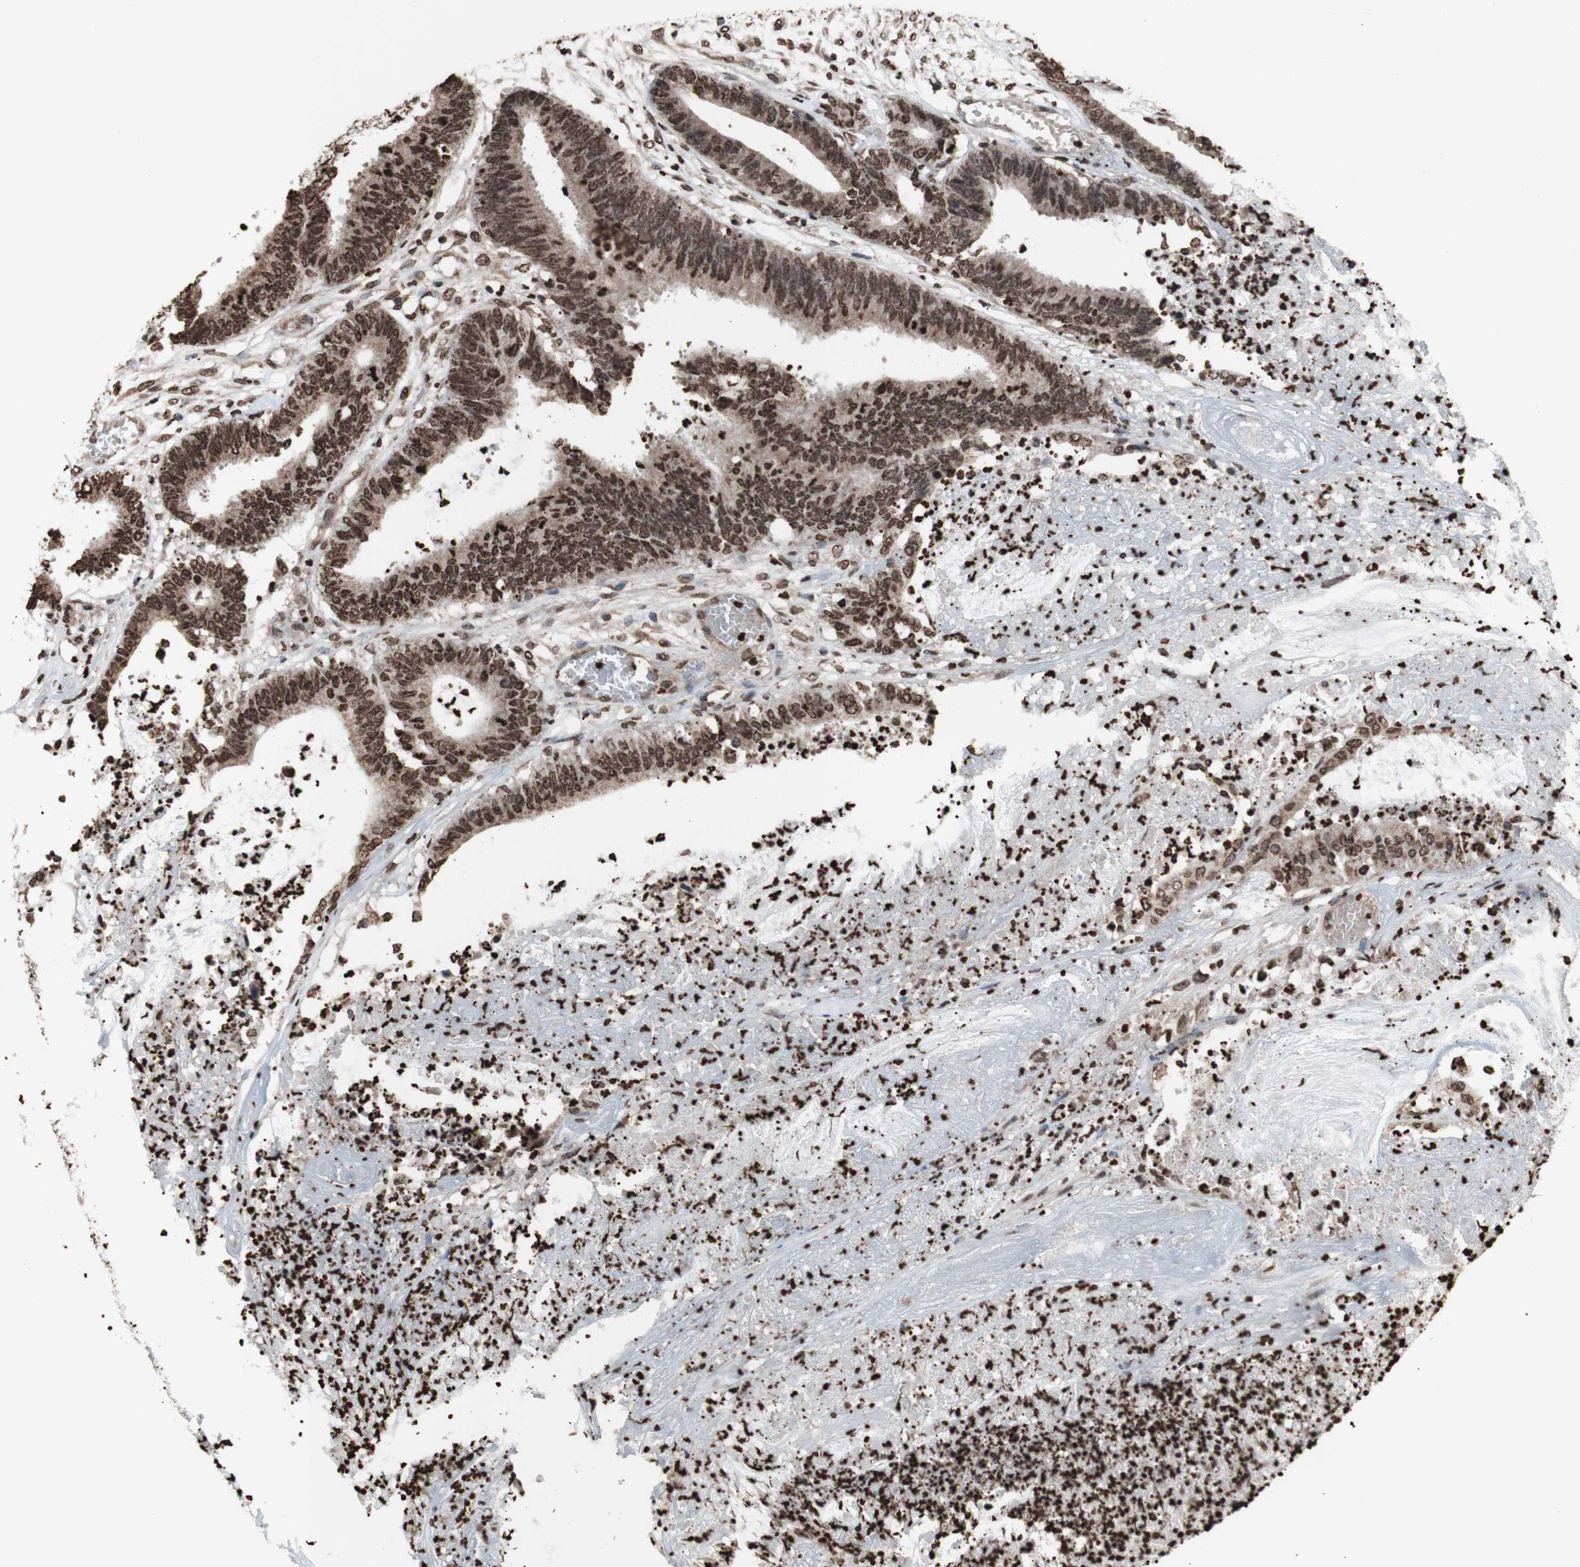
{"staining": {"intensity": "moderate", "quantity": ">75%", "location": "nuclear"}, "tissue": "colorectal cancer", "cell_type": "Tumor cells", "image_type": "cancer", "snomed": [{"axis": "morphology", "description": "Adenocarcinoma, NOS"}, {"axis": "topography", "description": "Rectum"}], "caption": "Immunohistochemical staining of human colorectal cancer exhibits moderate nuclear protein staining in about >75% of tumor cells. (Brightfield microscopy of DAB IHC at high magnification).", "gene": "SNAI2", "patient": {"sex": "female", "age": 66}}